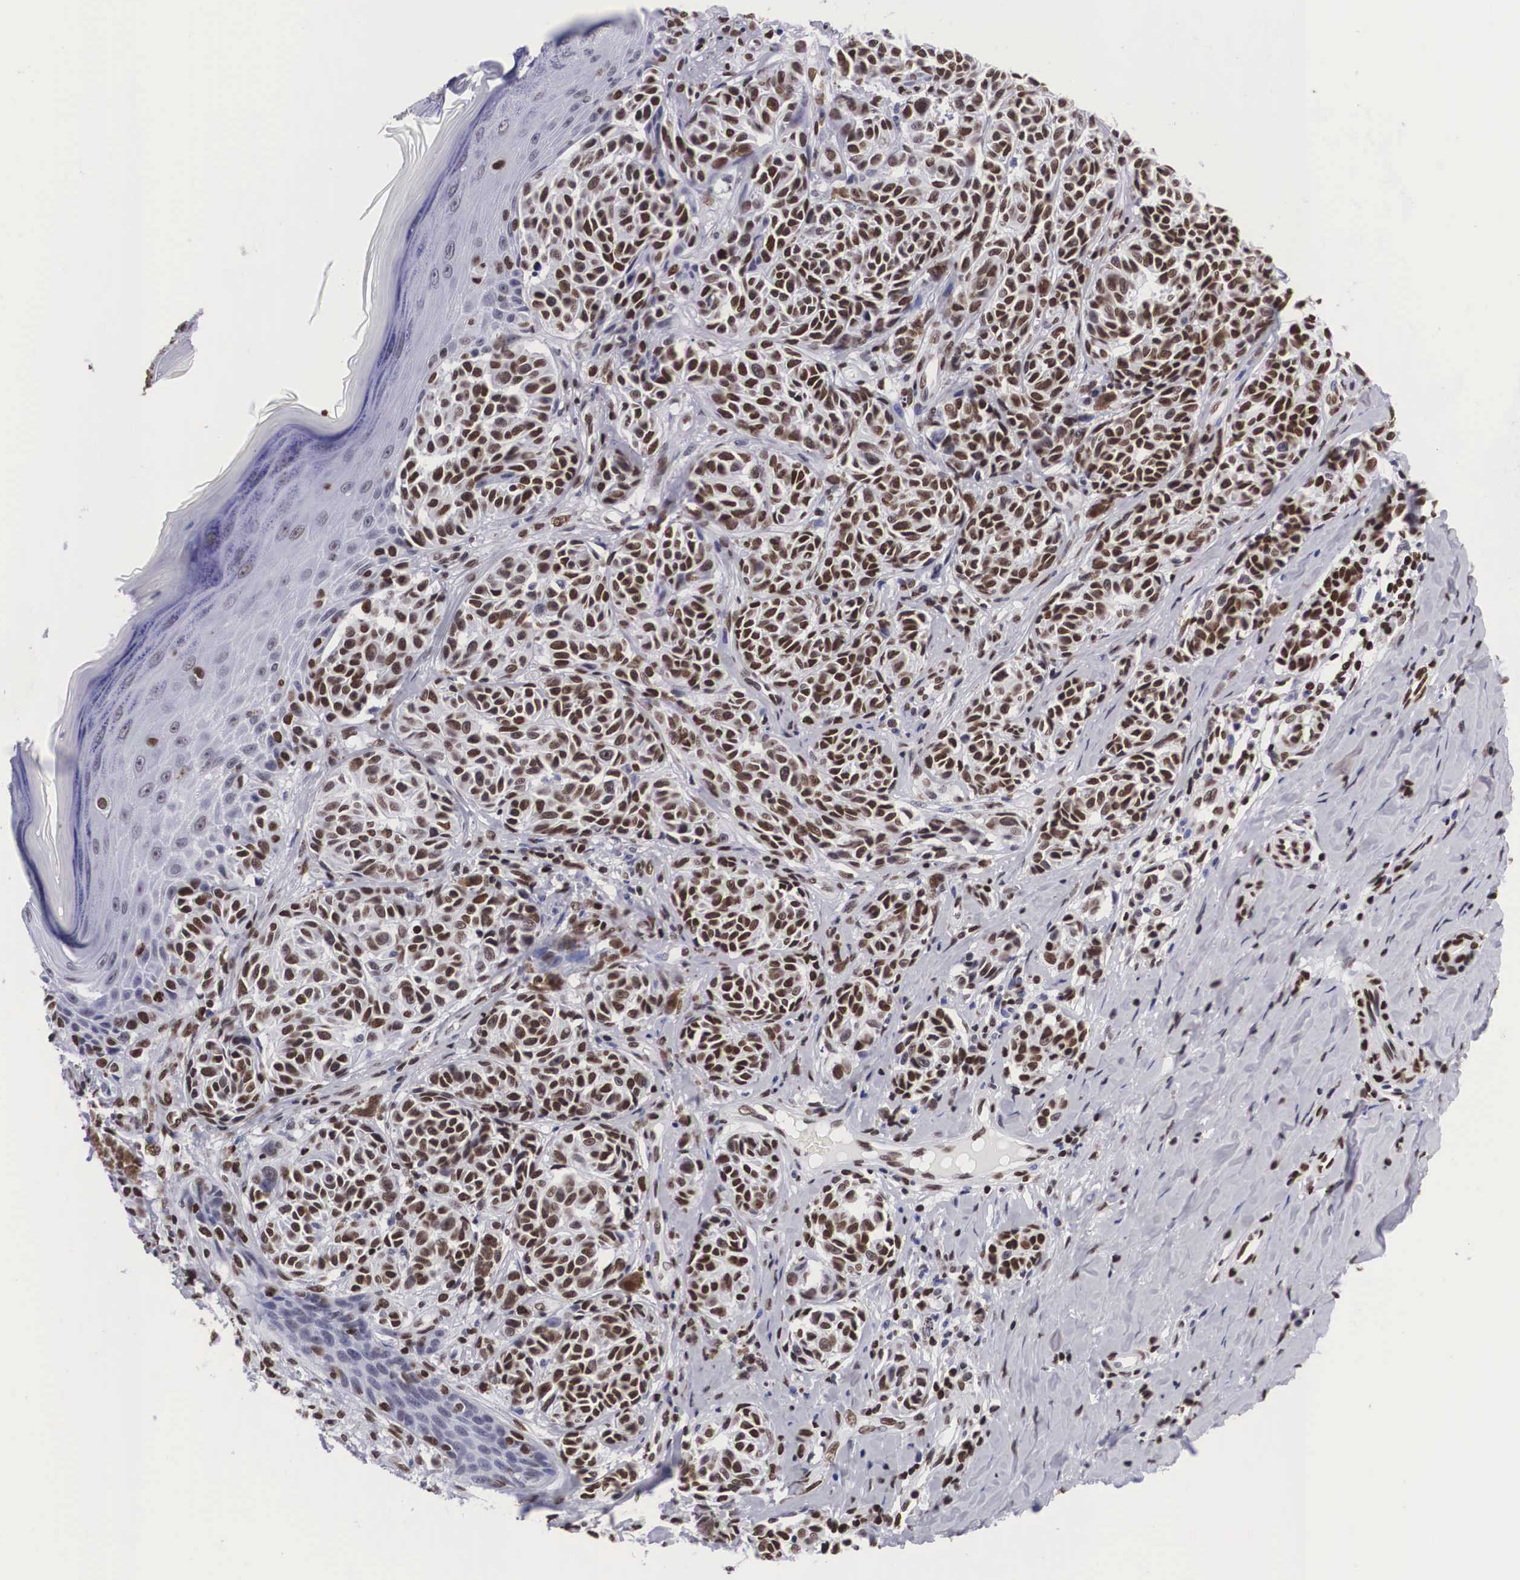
{"staining": {"intensity": "strong", "quantity": ">75%", "location": "nuclear"}, "tissue": "melanoma", "cell_type": "Tumor cells", "image_type": "cancer", "snomed": [{"axis": "morphology", "description": "Malignant melanoma, NOS"}, {"axis": "topography", "description": "Skin"}], "caption": "Brown immunohistochemical staining in human melanoma reveals strong nuclear staining in approximately >75% of tumor cells. (DAB (3,3'-diaminobenzidine) IHC, brown staining for protein, blue staining for nuclei).", "gene": "MECP2", "patient": {"sex": "male", "age": 49}}